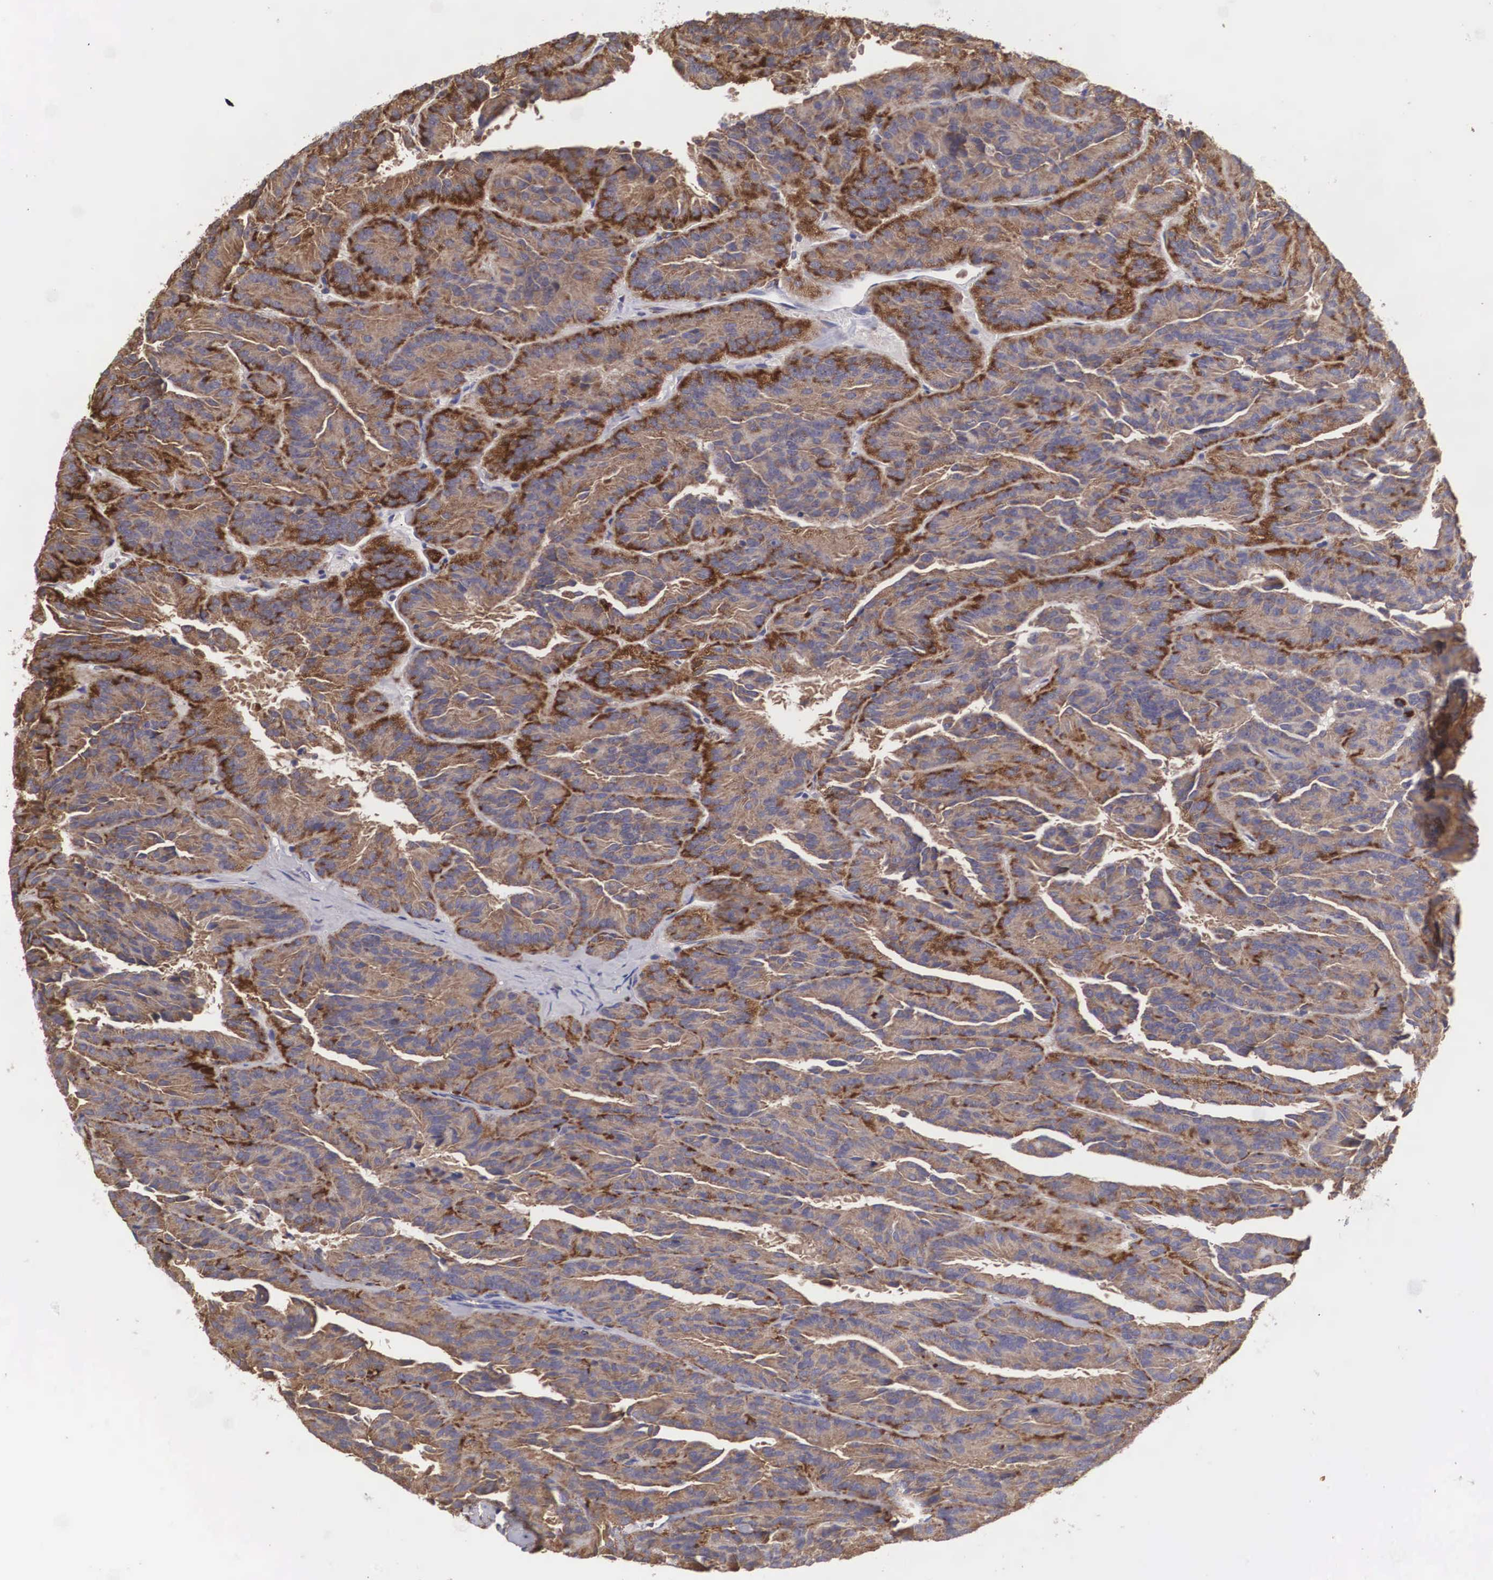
{"staining": {"intensity": "moderate", "quantity": ">75%", "location": "cytoplasmic/membranous"}, "tissue": "renal cancer", "cell_type": "Tumor cells", "image_type": "cancer", "snomed": [{"axis": "morphology", "description": "Adenocarcinoma, NOS"}, {"axis": "topography", "description": "Kidney"}], "caption": "The immunohistochemical stain shows moderate cytoplasmic/membranous staining in tumor cells of renal cancer (adenocarcinoma) tissue.", "gene": "DHRS1", "patient": {"sex": "male", "age": 46}}